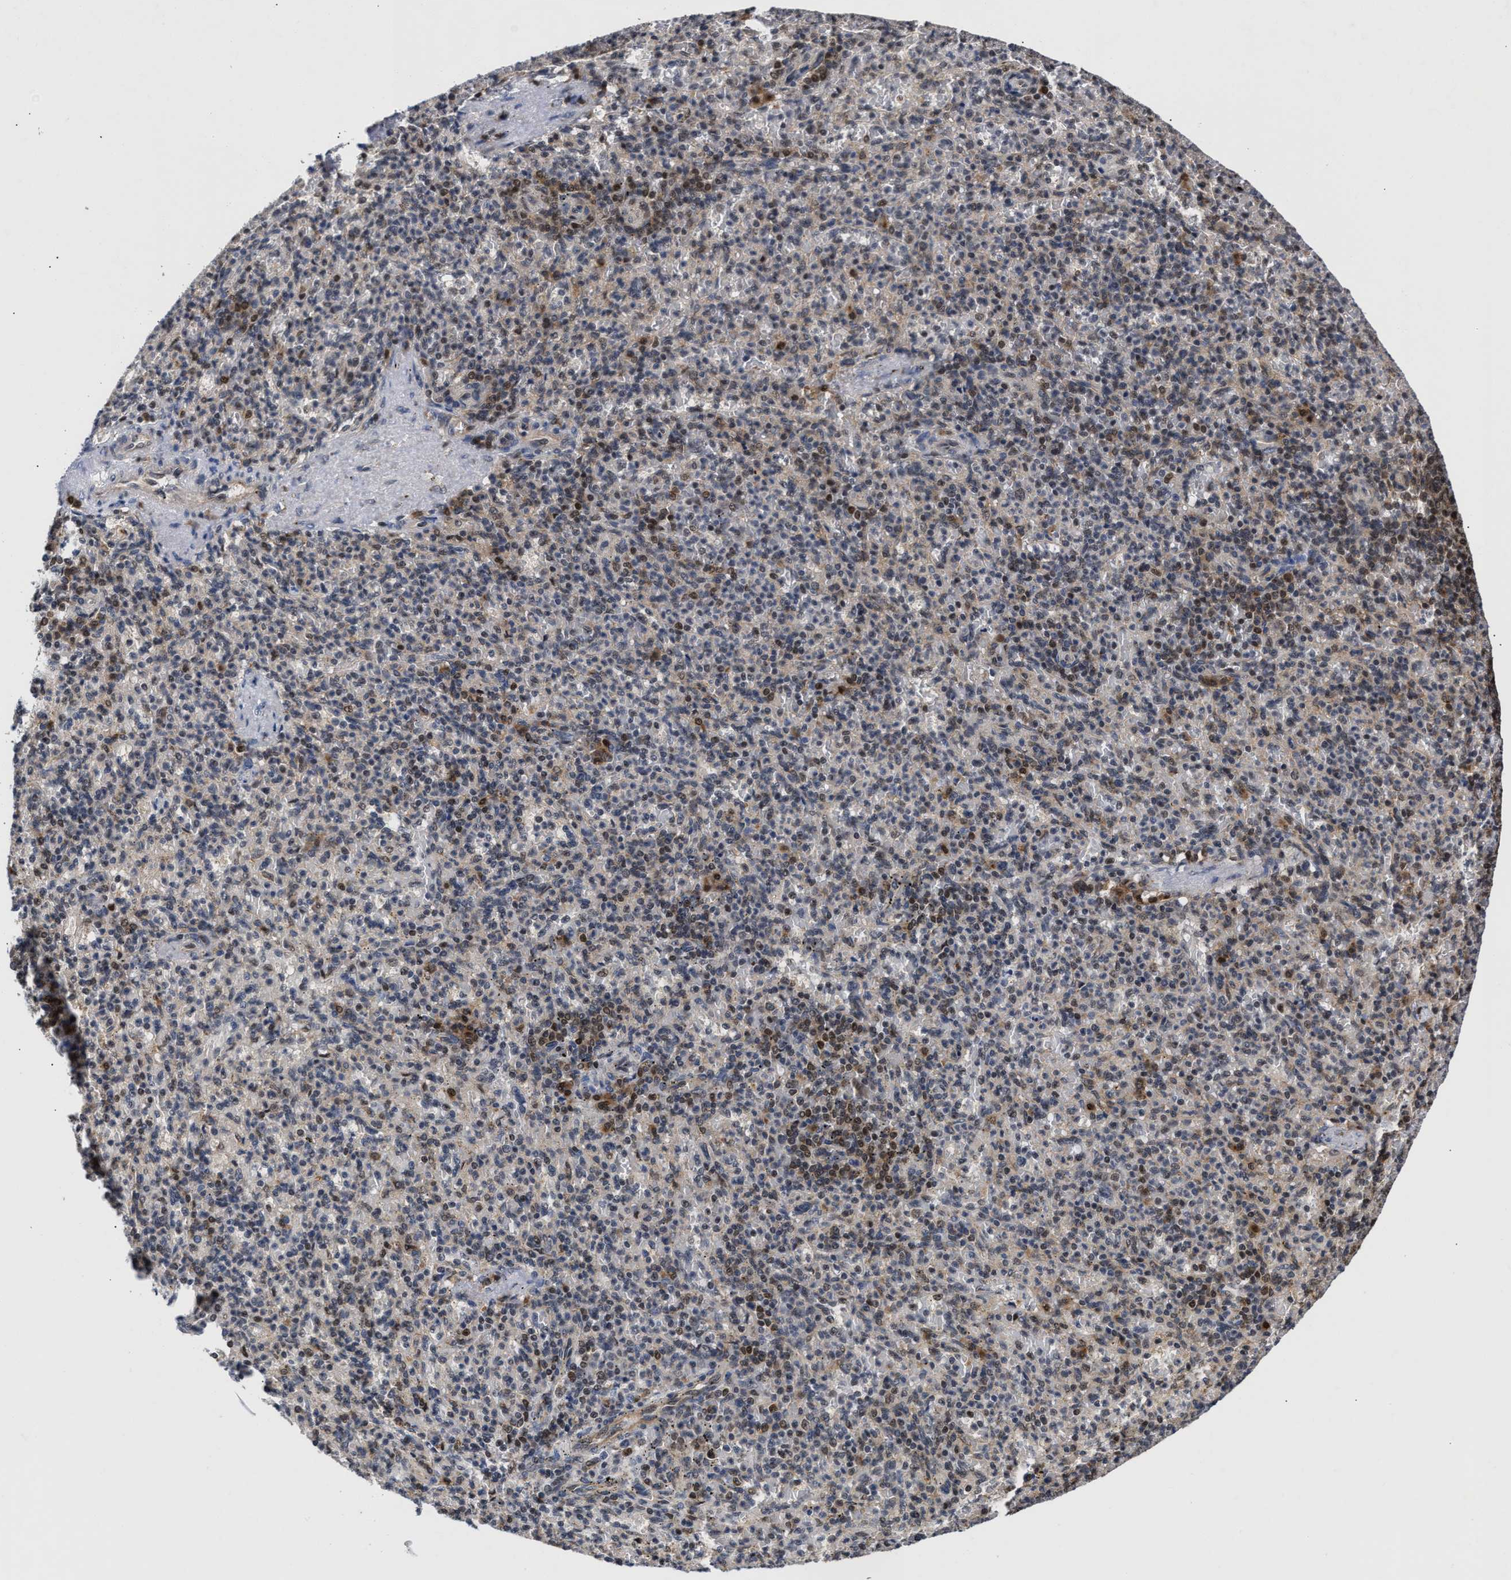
{"staining": {"intensity": "weak", "quantity": "25%-75%", "location": "cytoplasmic/membranous,nuclear"}, "tissue": "spleen", "cell_type": "Cells in red pulp", "image_type": "normal", "snomed": [{"axis": "morphology", "description": "Normal tissue, NOS"}, {"axis": "topography", "description": "Spleen"}], "caption": "Cells in red pulp demonstrate weak cytoplasmic/membranous,nuclear positivity in about 25%-75% of cells in normal spleen.", "gene": "CLIP2", "patient": {"sex": "female", "age": 74}}